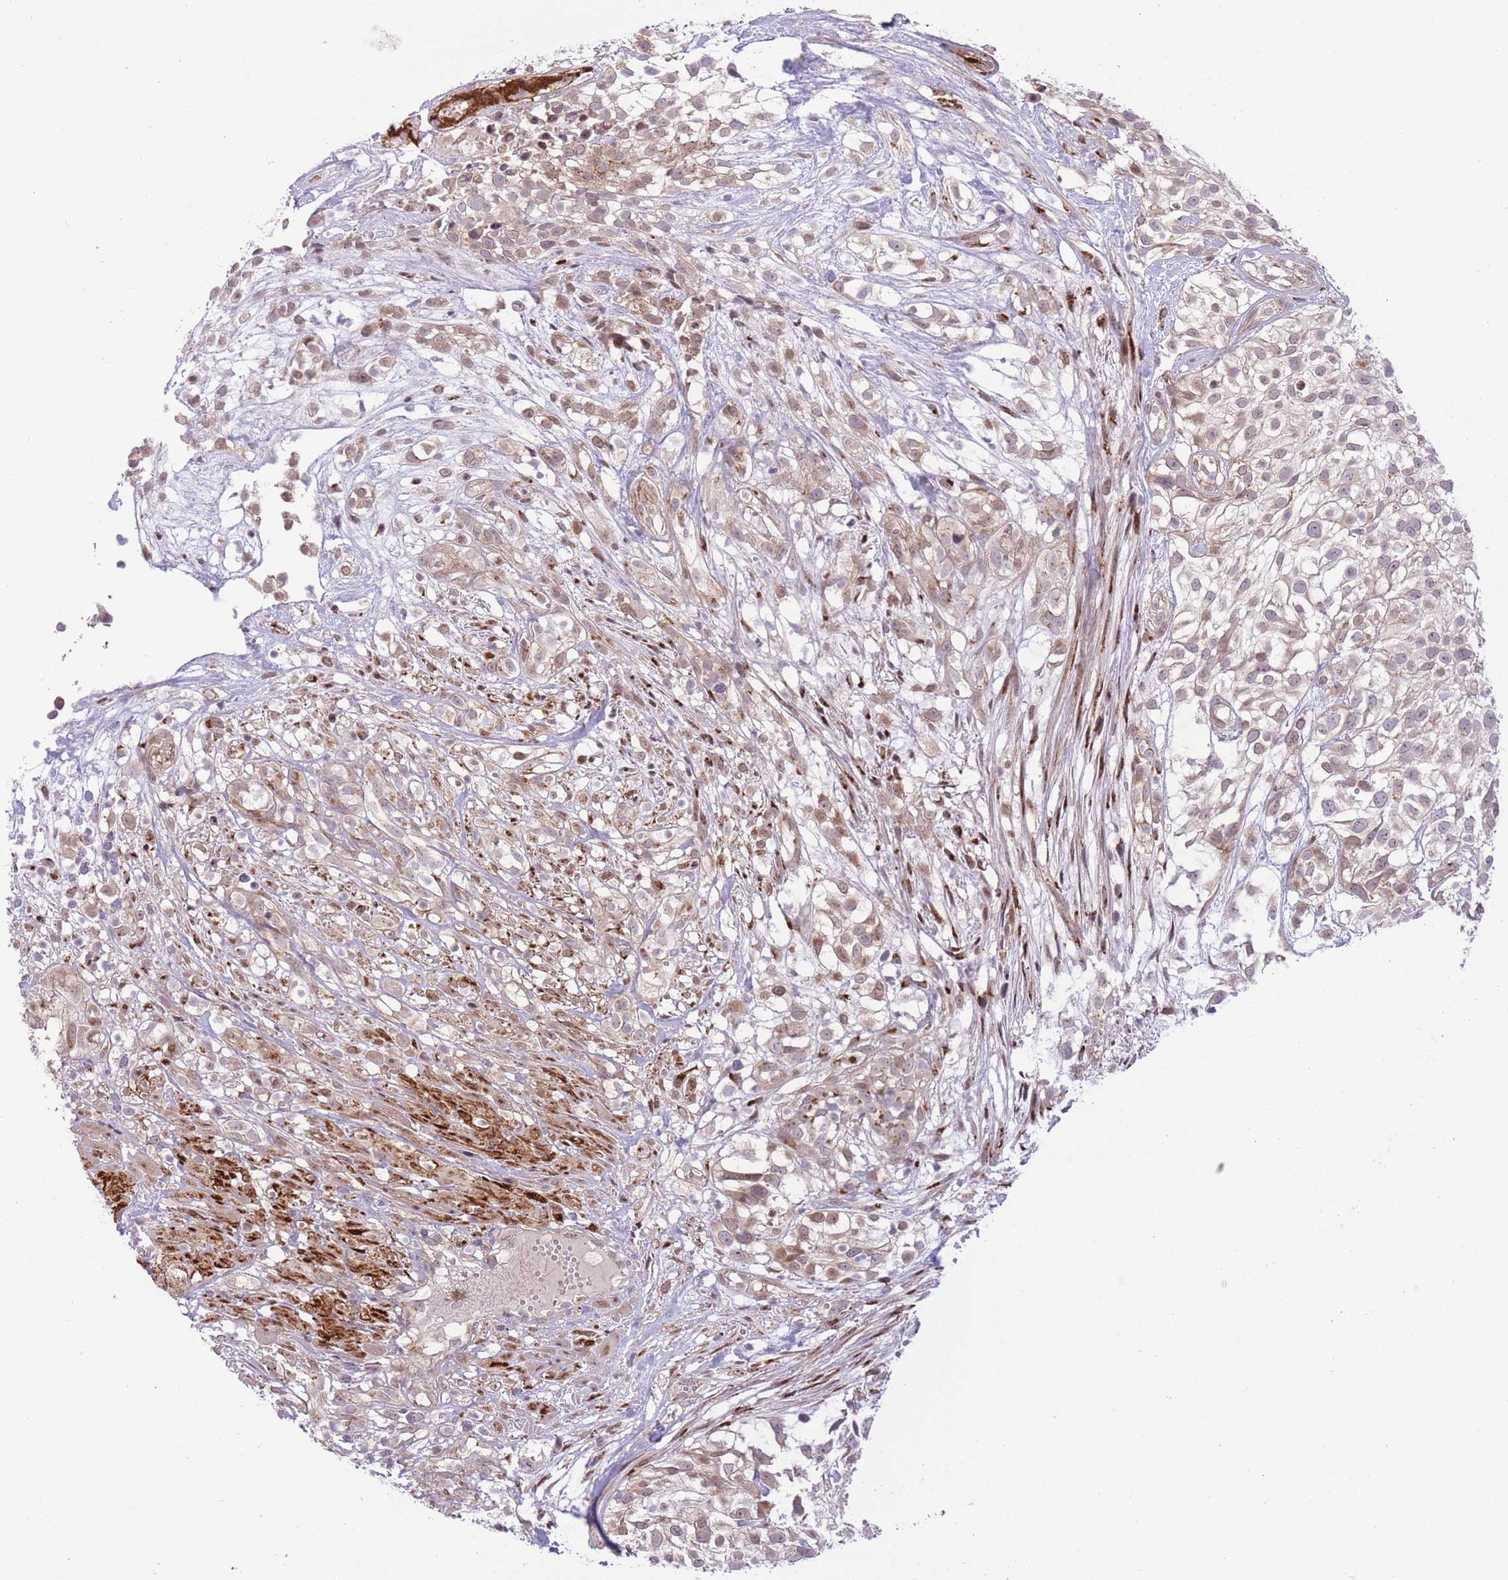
{"staining": {"intensity": "weak", "quantity": "25%-75%", "location": "cytoplasmic/membranous"}, "tissue": "urothelial cancer", "cell_type": "Tumor cells", "image_type": "cancer", "snomed": [{"axis": "morphology", "description": "Urothelial carcinoma, High grade"}, {"axis": "topography", "description": "Urinary bladder"}], "caption": "This micrograph exhibits urothelial cancer stained with immunohistochemistry to label a protein in brown. The cytoplasmic/membranous of tumor cells show weak positivity for the protein. Nuclei are counter-stained blue.", "gene": "ZBED5", "patient": {"sex": "male", "age": 56}}